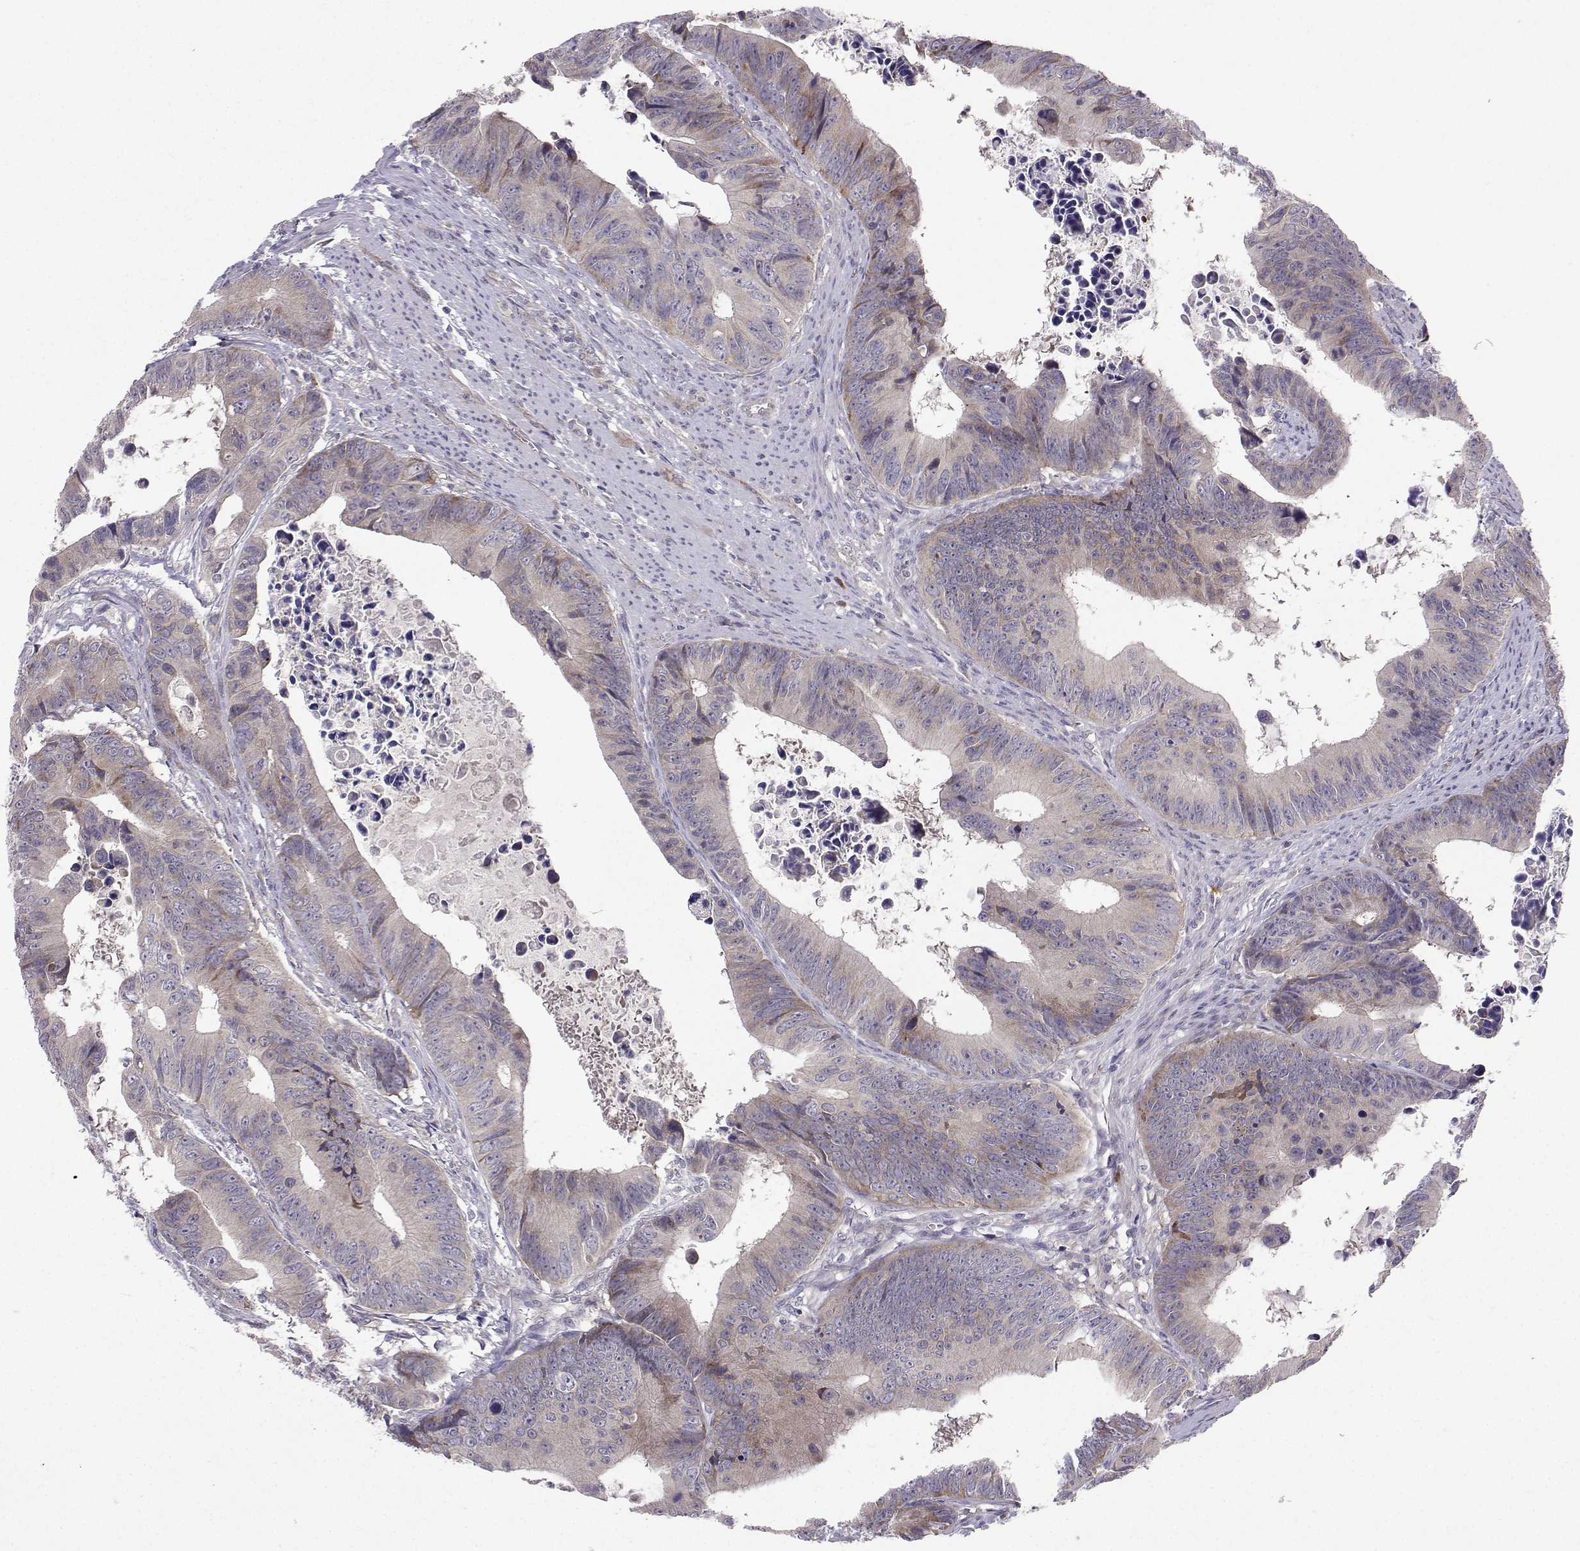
{"staining": {"intensity": "moderate", "quantity": "<25%", "location": "cytoplasmic/membranous"}, "tissue": "colorectal cancer", "cell_type": "Tumor cells", "image_type": "cancer", "snomed": [{"axis": "morphology", "description": "Adenocarcinoma, NOS"}, {"axis": "topography", "description": "Colon"}], "caption": "Protein expression analysis of adenocarcinoma (colorectal) displays moderate cytoplasmic/membranous expression in about <25% of tumor cells.", "gene": "STXBP5", "patient": {"sex": "female", "age": 87}}